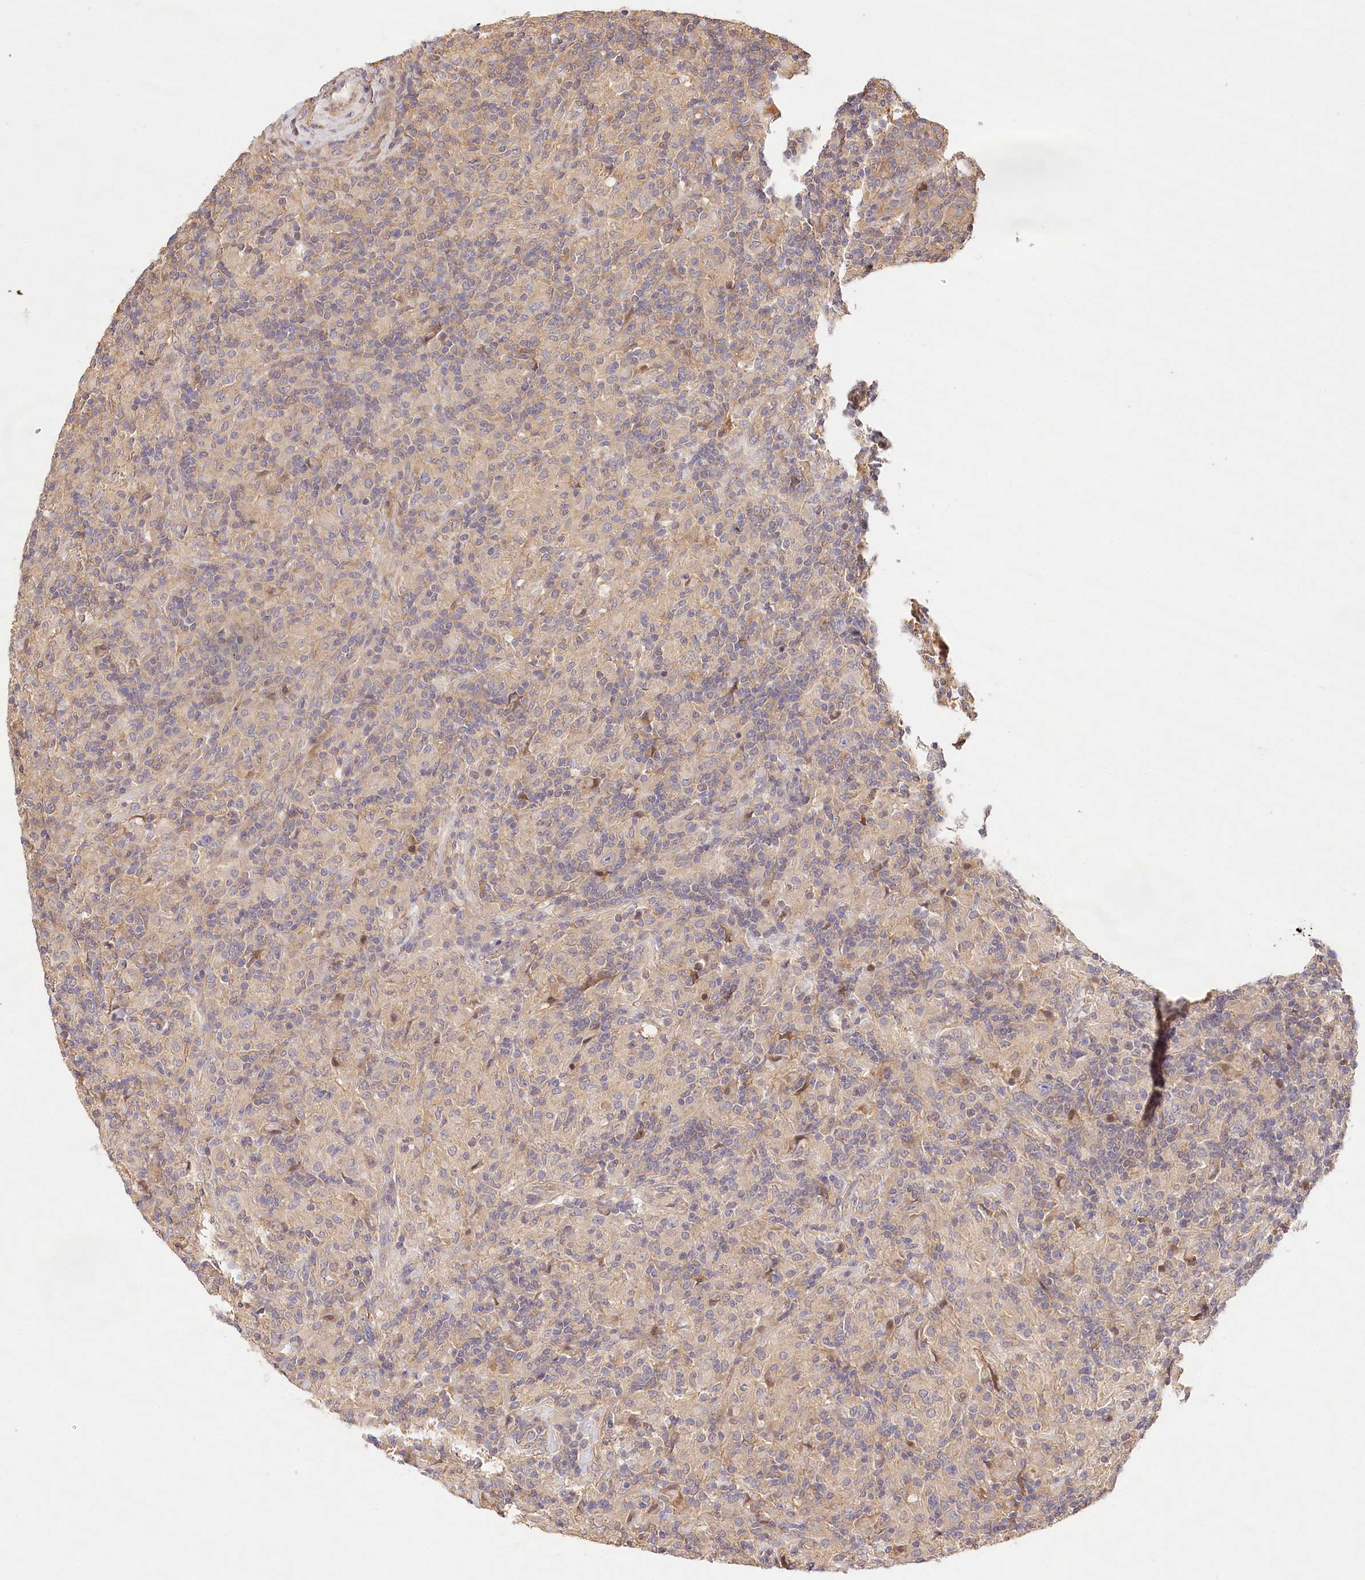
{"staining": {"intensity": "negative", "quantity": "none", "location": "none"}, "tissue": "lymphoma", "cell_type": "Tumor cells", "image_type": "cancer", "snomed": [{"axis": "morphology", "description": "Hodgkin's disease, NOS"}, {"axis": "topography", "description": "Lymph node"}], "caption": "Immunohistochemical staining of lymphoma exhibits no significant positivity in tumor cells.", "gene": "LSS", "patient": {"sex": "male", "age": 70}}